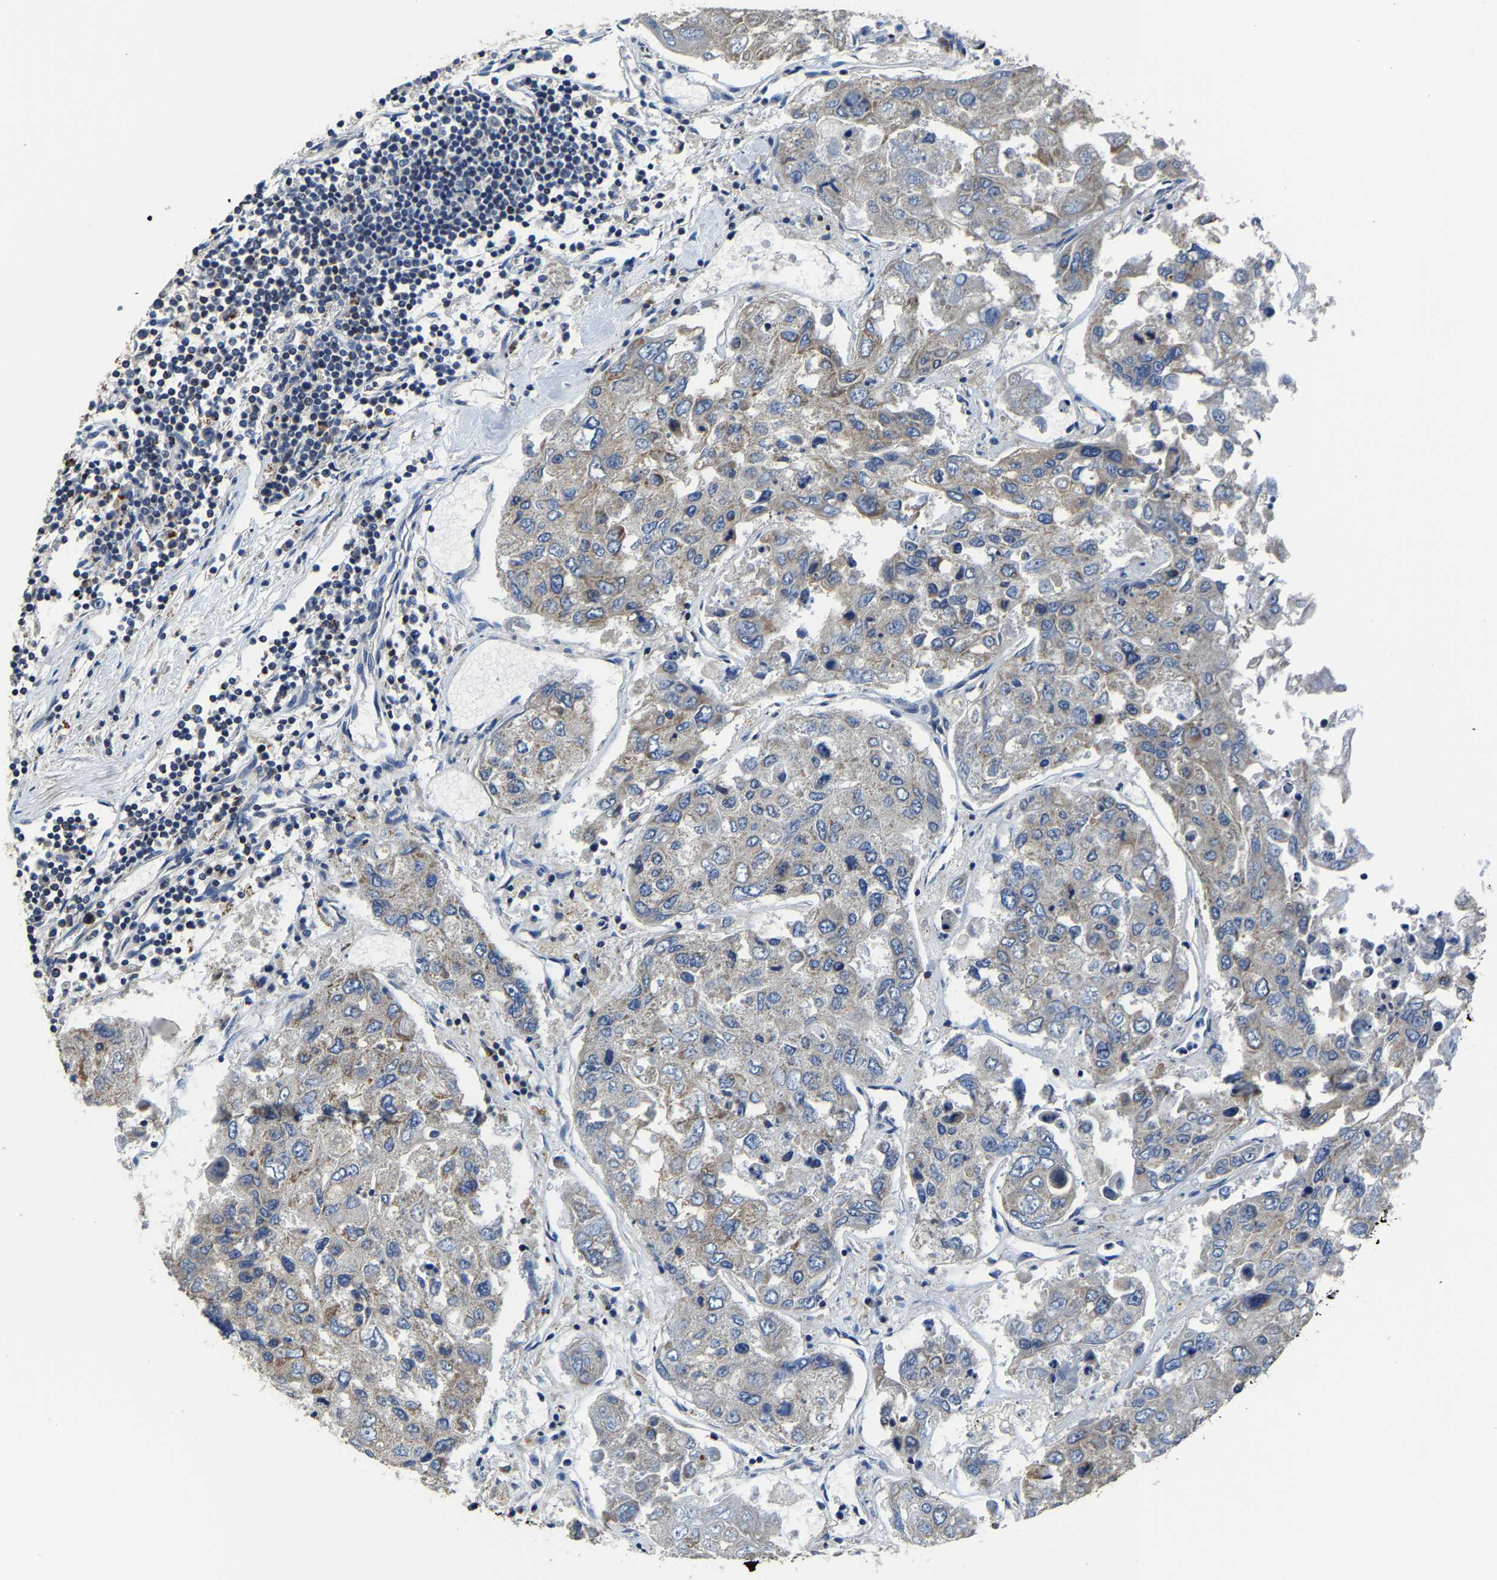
{"staining": {"intensity": "weak", "quantity": "<25%", "location": "cytoplasmic/membranous"}, "tissue": "urothelial cancer", "cell_type": "Tumor cells", "image_type": "cancer", "snomed": [{"axis": "morphology", "description": "Urothelial carcinoma, High grade"}, {"axis": "topography", "description": "Lymph node"}, {"axis": "topography", "description": "Urinary bladder"}], "caption": "Urothelial cancer was stained to show a protein in brown. There is no significant positivity in tumor cells. Brightfield microscopy of immunohistochemistry (IHC) stained with DAB (brown) and hematoxylin (blue), captured at high magnification.", "gene": "AGK", "patient": {"sex": "male", "age": 51}}